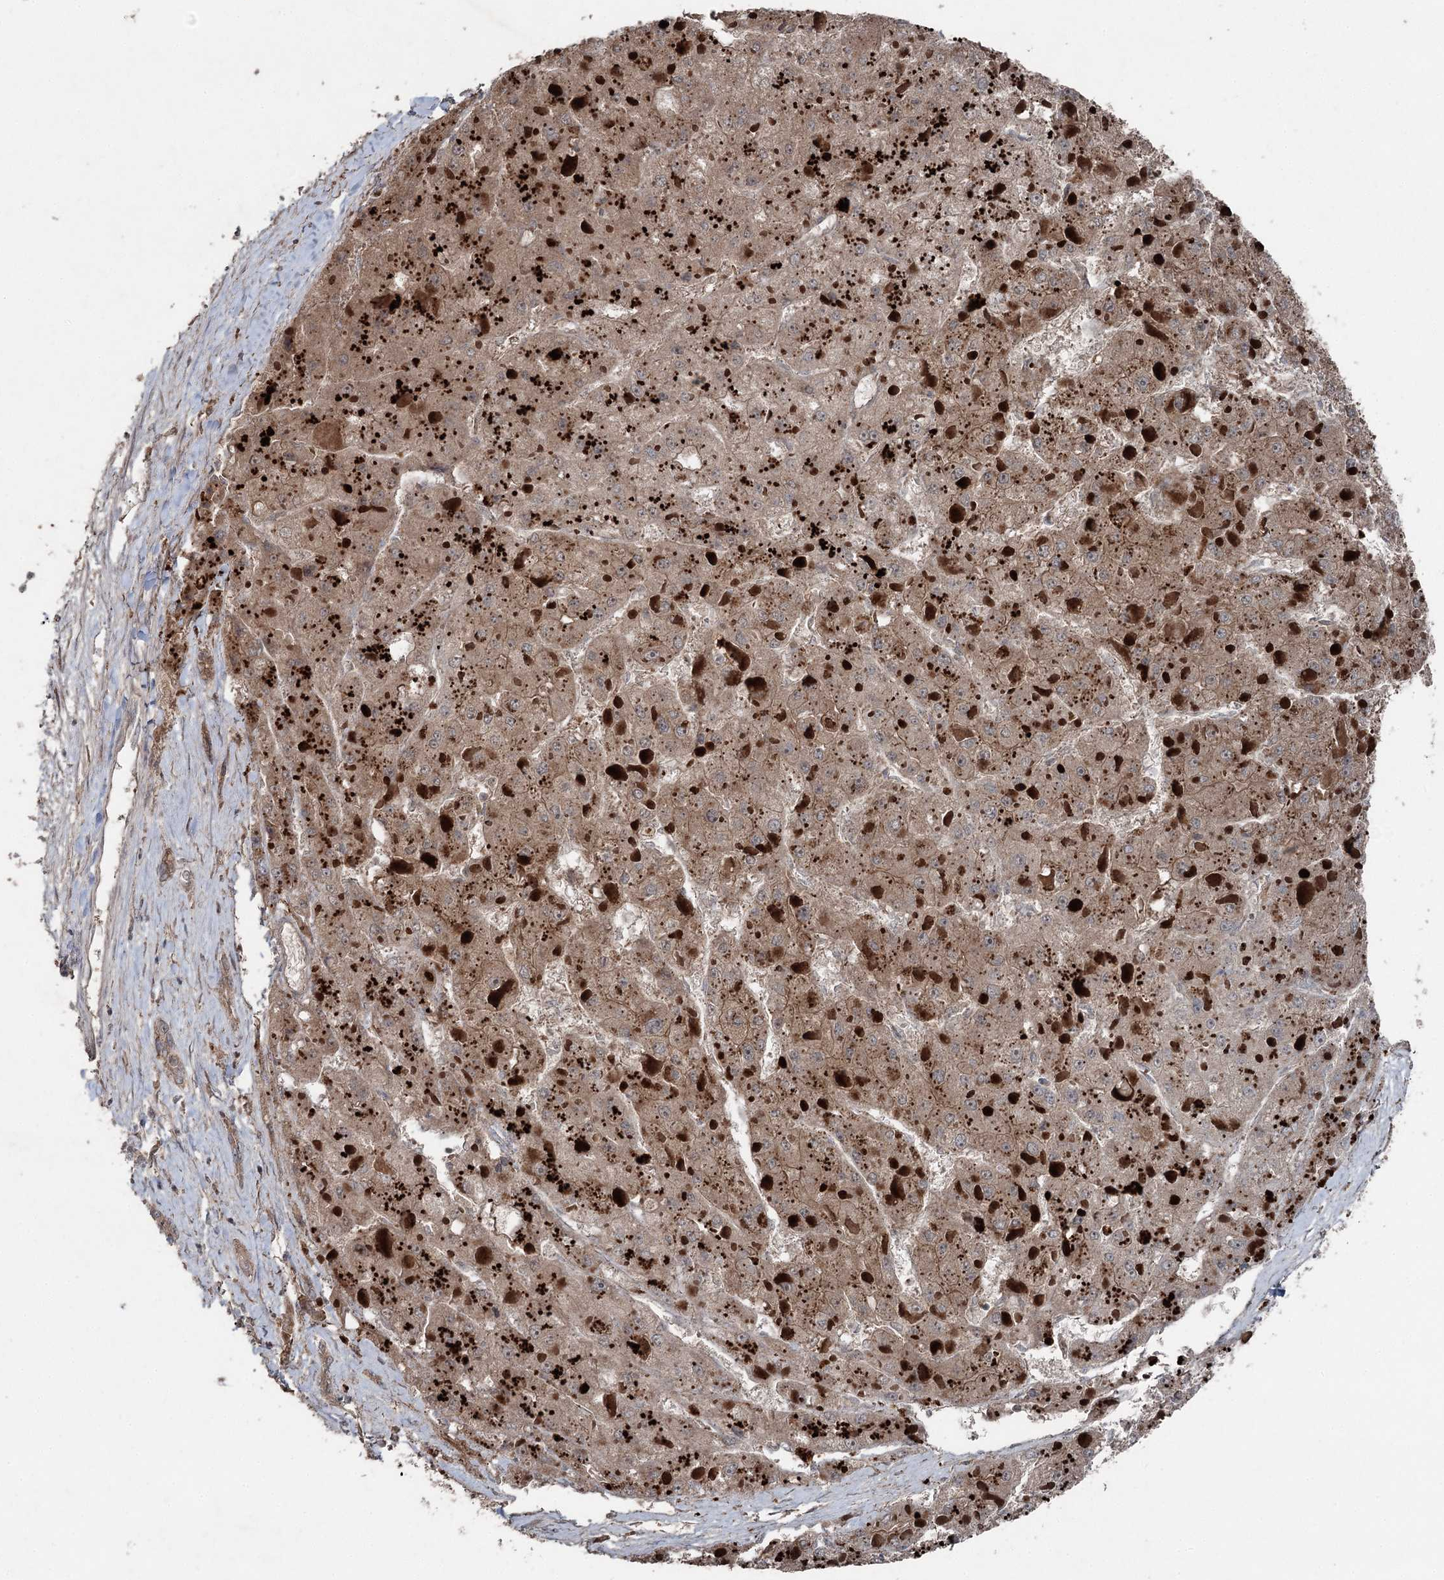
{"staining": {"intensity": "moderate", "quantity": ">75%", "location": "cytoplasmic/membranous"}, "tissue": "liver cancer", "cell_type": "Tumor cells", "image_type": "cancer", "snomed": [{"axis": "morphology", "description": "Carcinoma, Hepatocellular, NOS"}, {"axis": "topography", "description": "Liver"}], "caption": "Hepatocellular carcinoma (liver) tissue reveals moderate cytoplasmic/membranous staining in about >75% of tumor cells, visualized by immunohistochemistry.", "gene": "MAPK8IP2", "patient": {"sex": "female", "age": 73}}